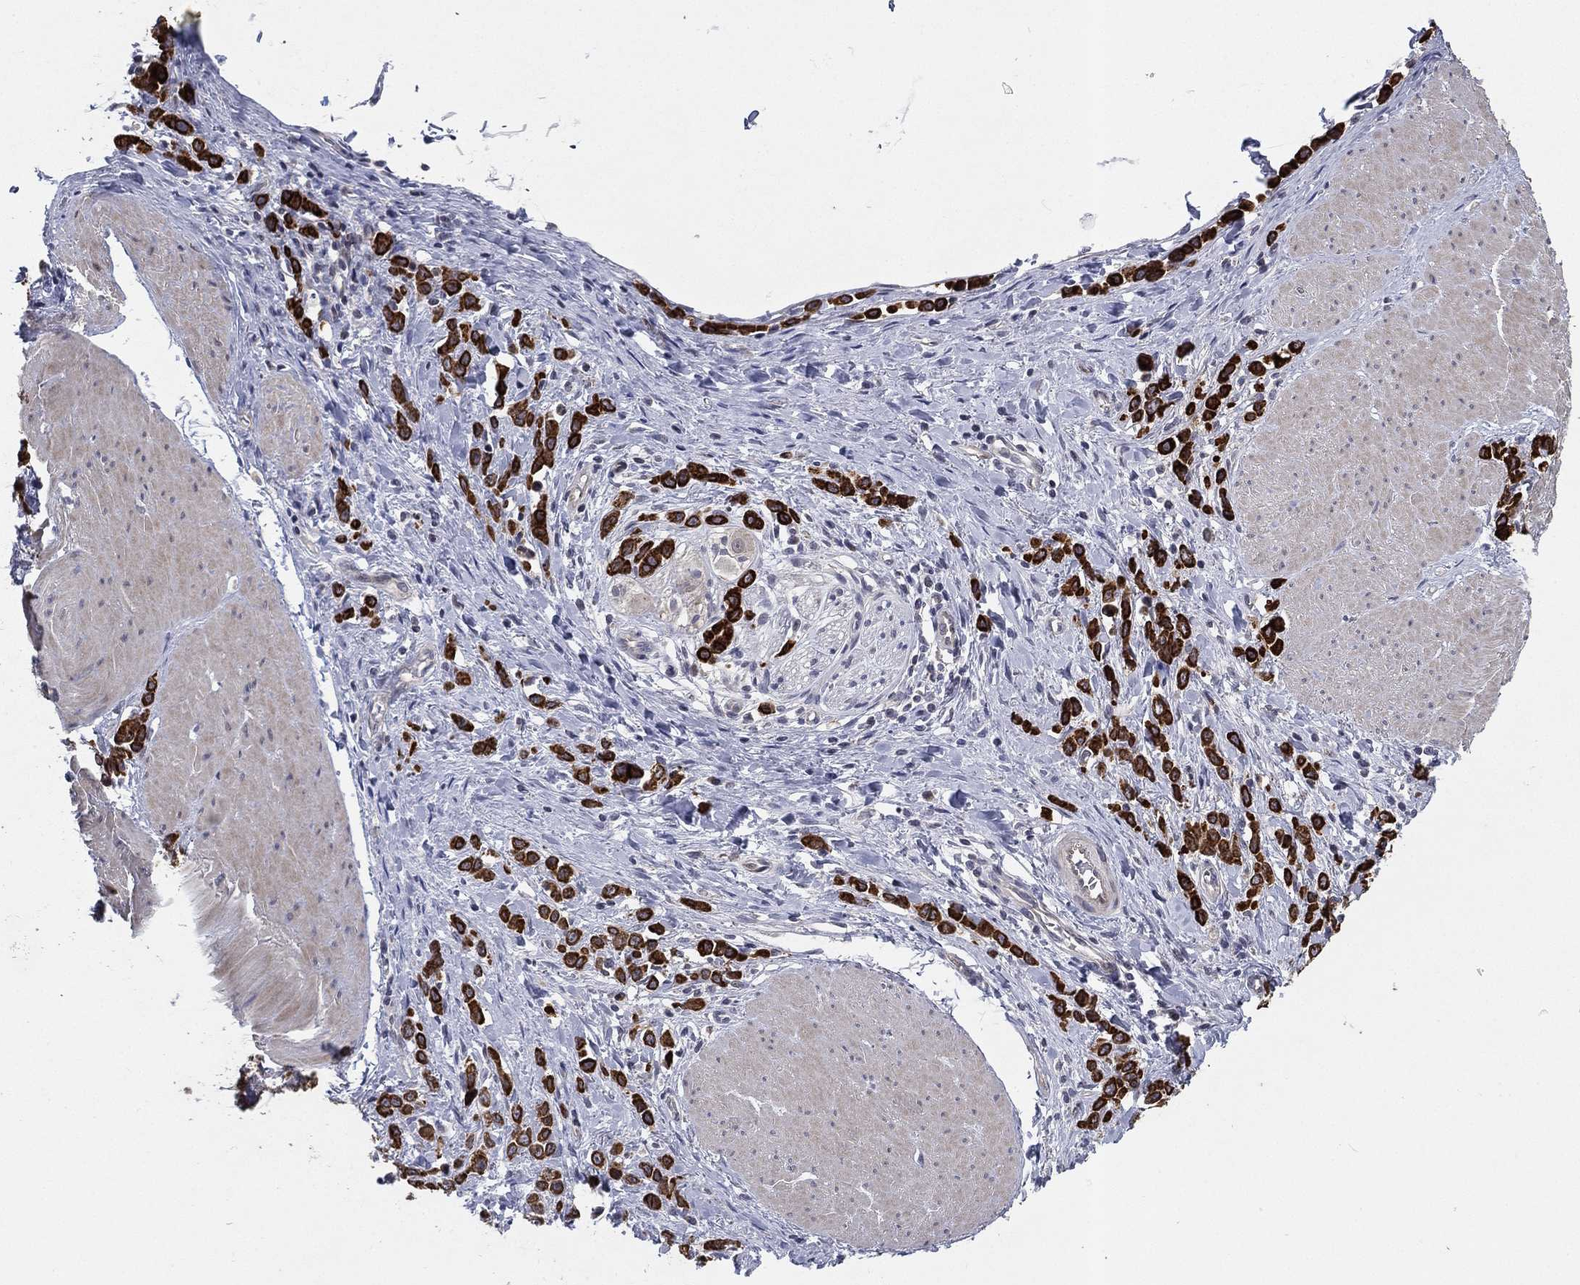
{"staining": {"intensity": "strong", "quantity": ">75%", "location": "cytoplasmic/membranous"}, "tissue": "stomach cancer", "cell_type": "Tumor cells", "image_type": "cancer", "snomed": [{"axis": "morphology", "description": "Adenocarcinoma, NOS"}, {"axis": "topography", "description": "Stomach"}], "caption": "This image demonstrates immunohistochemistry (IHC) staining of human stomach cancer (adenocarcinoma), with high strong cytoplasmic/membranous expression in about >75% of tumor cells.", "gene": "KAT14", "patient": {"sex": "male", "age": 47}}